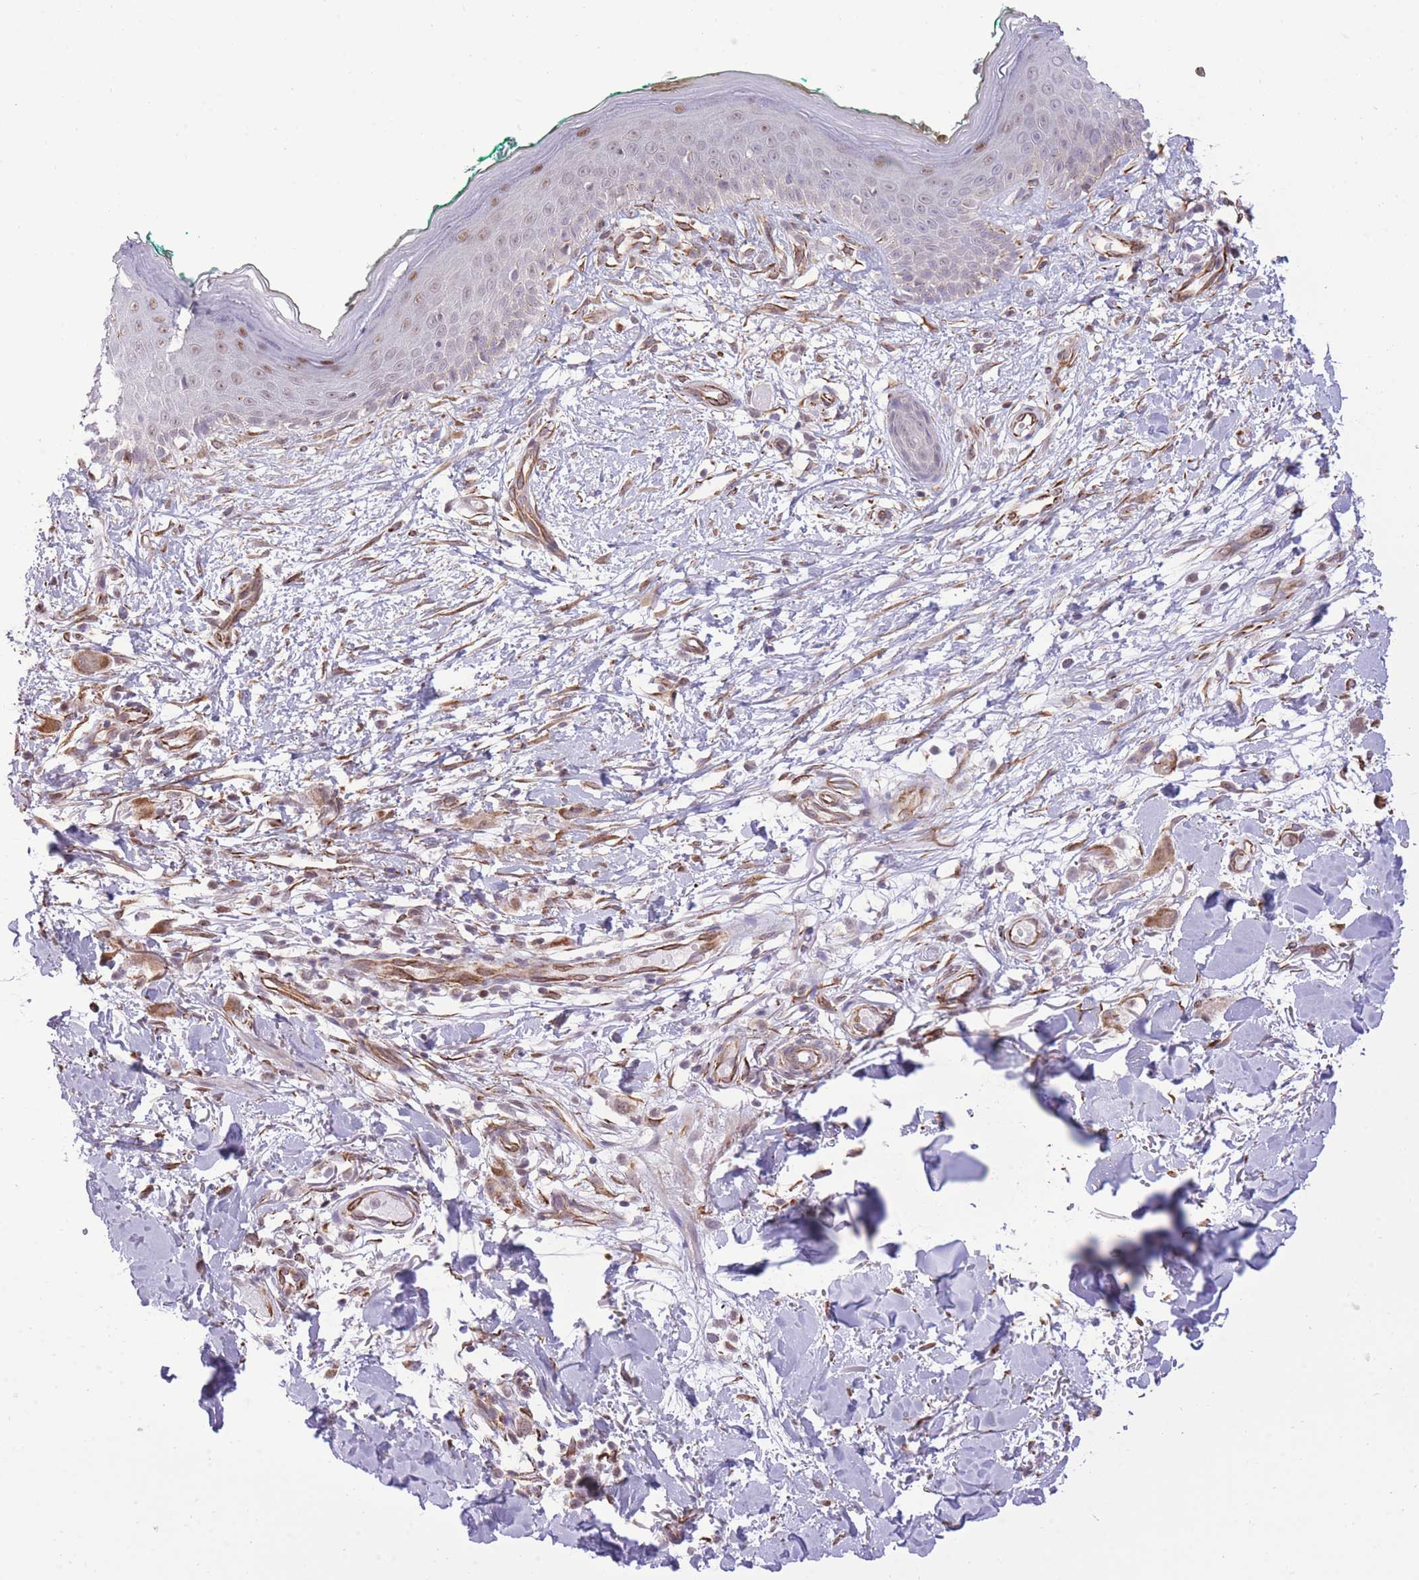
{"staining": {"intensity": "moderate", "quantity": ">75%", "location": "cytoplasmic/membranous"}, "tissue": "skin", "cell_type": "Fibroblasts", "image_type": "normal", "snomed": [{"axis": "morphology", "description": "Normal tissue, NOS"}, {"axis": "morphology", "description": "Malignant melanoma, NOS"}, {"axis": "topography", "description": "Skin"}], "caption": "Fibroblasts exhibit medium levels of moderate cytoplasmic/membranous staining in about >75% of cells in unremarkable human skin. (DAB (3,3'-diaminobenzidine) = brown stain, brightfield microscopy at high magnification).", "gene": "ELL", "patient": {"sex": "male", "age": 62}}